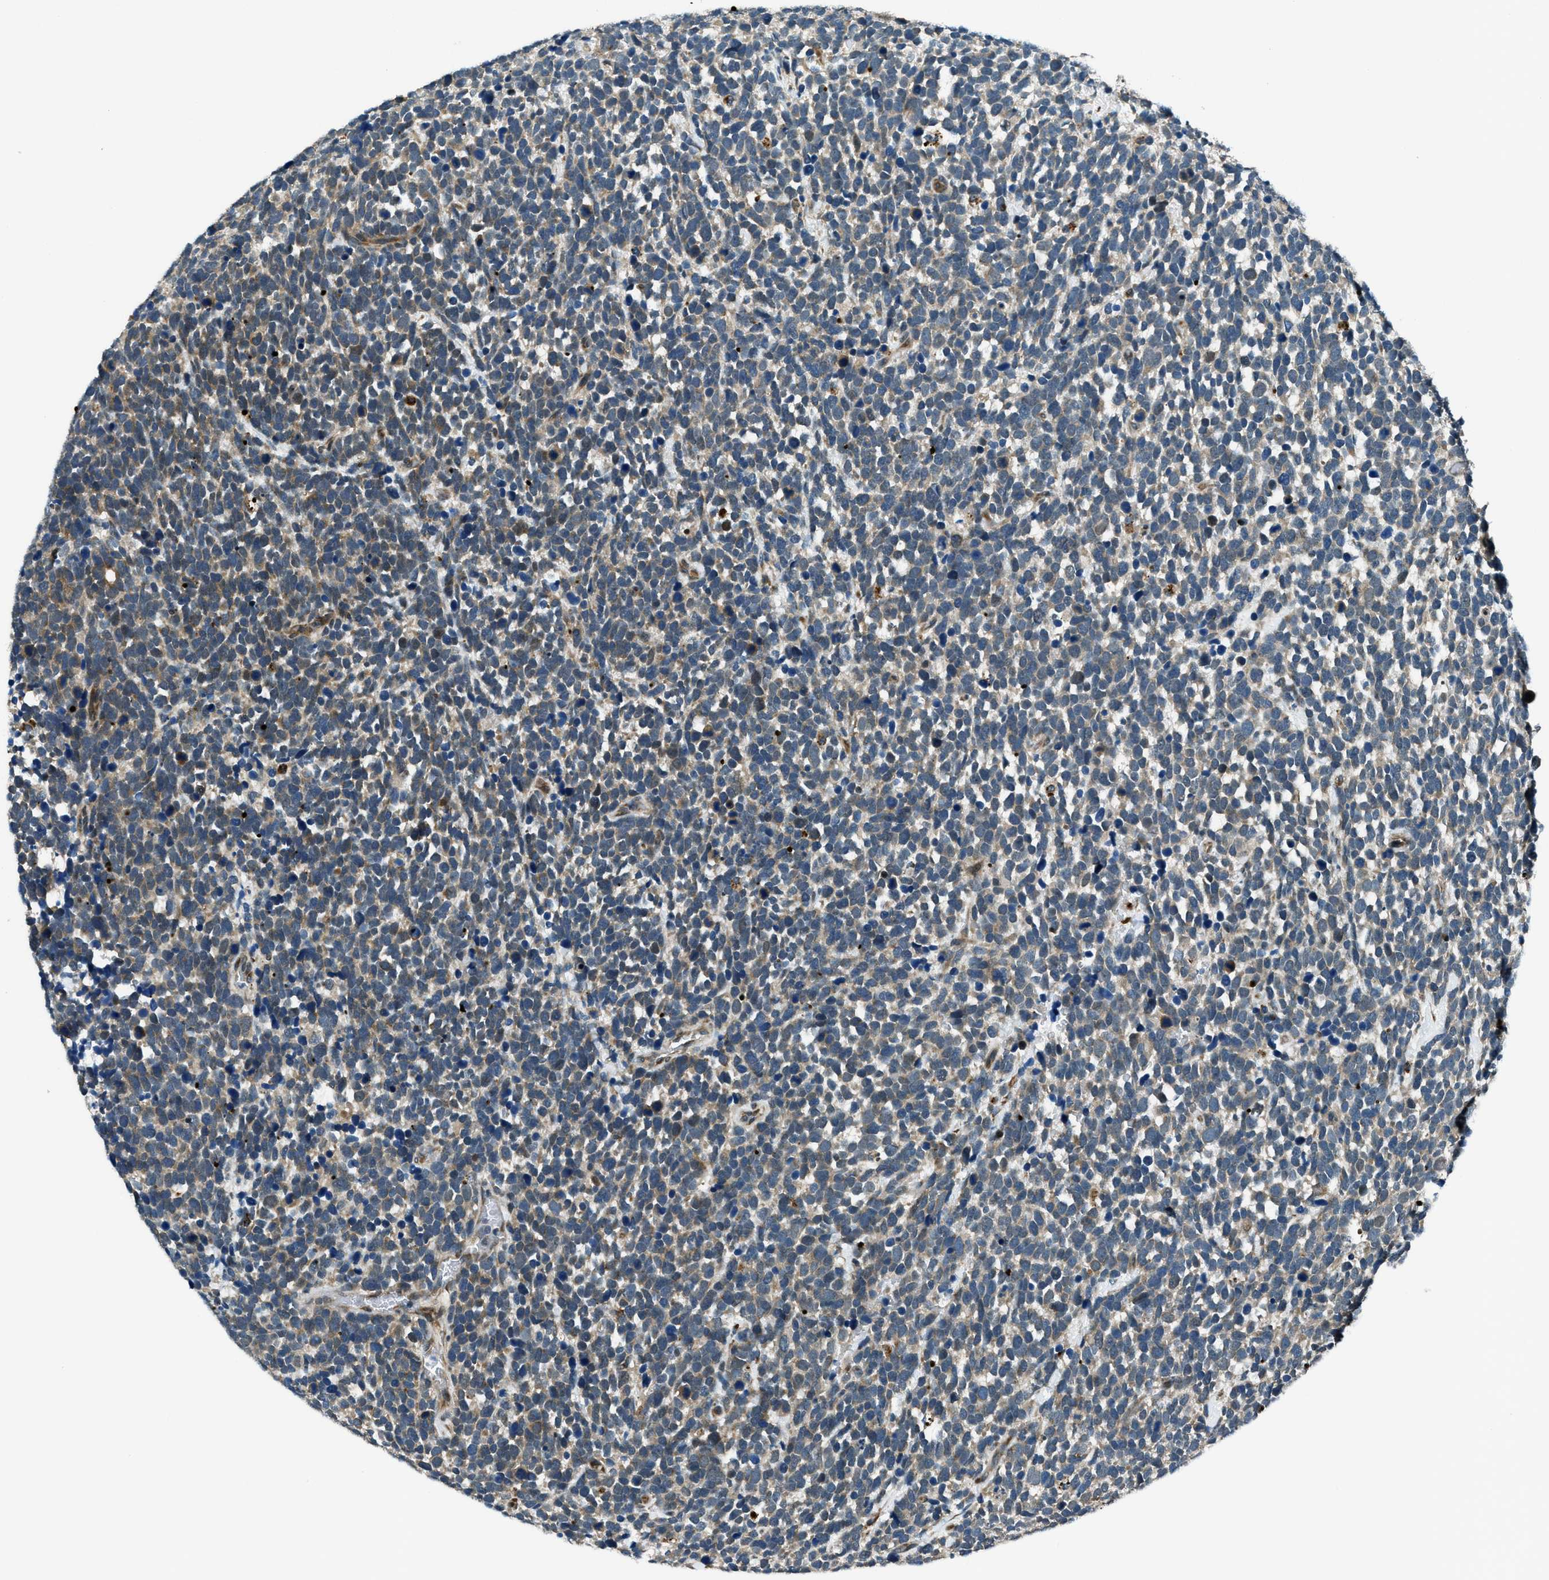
{"staining": {"intensity": "weak", "quantity": "<25%", "location": "cytoplasmic/membranous"}, "tissue": "urothelial cancer", "cell_type": "Tumor cells", "image_type": "cancer", "snomed": [{"axis": "morphology", "description": "Urothelial carcinoma, High grade"}, {"axis": "topography", "description": "Urinary bladder"}], "caption": "Photomicrograph shows no protein expression in tumor cells of urothelial cancer tissue.", "gene": "GINM1", "patient": {"sex": "female", "age": 82}}